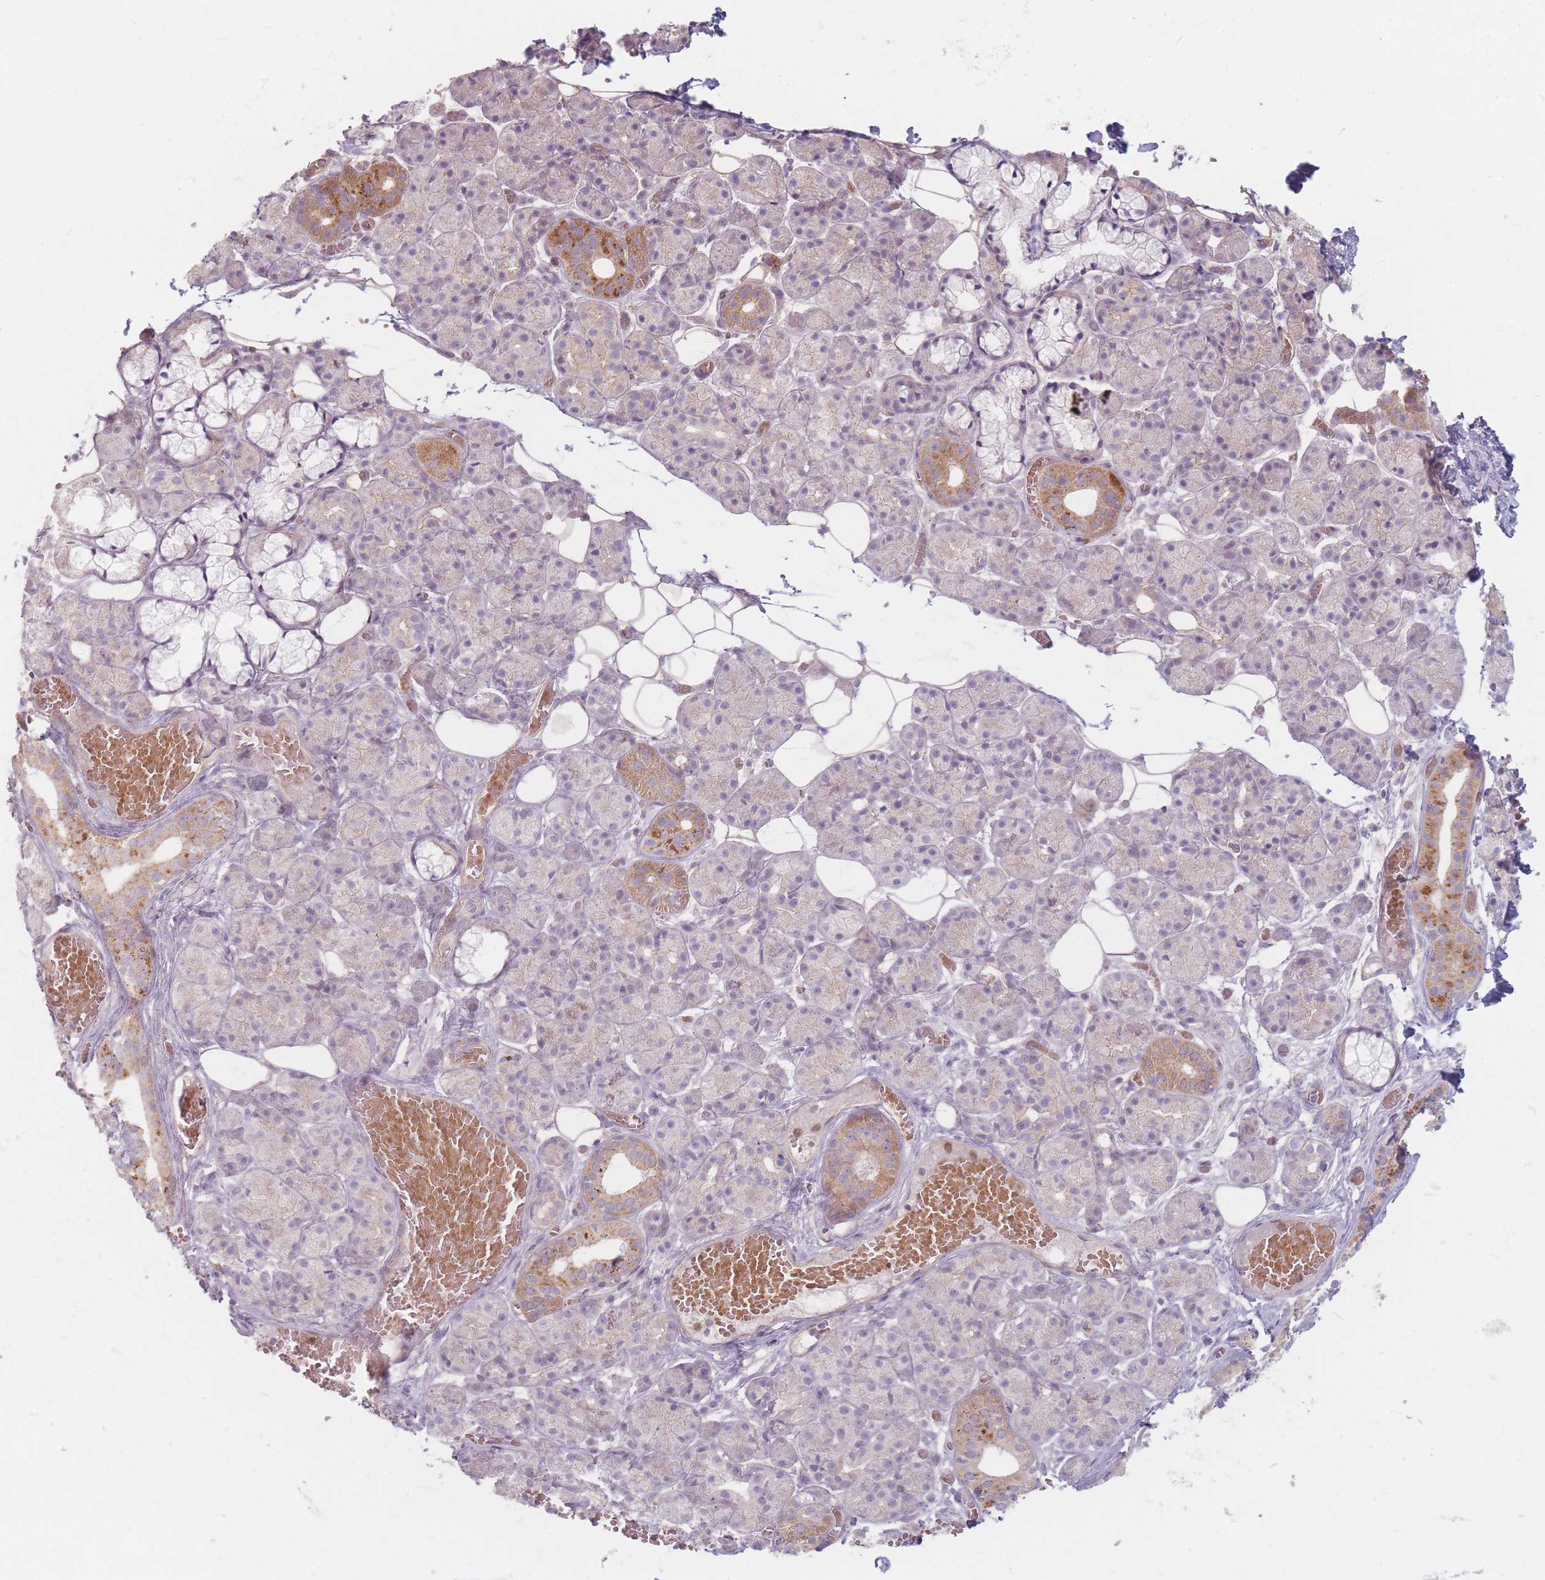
{"staining": {"intensity": "moderate", "quantity": "<25%", "location": "cytoplasmic/membranous"}, "tissue": "salivary gland", "cell_type": "Glandular cells", "image_type": "normal", "snomed": [{"axis": "morphology", "description": "Normal tissue, NOS"}, {"axis": "topography", "description": "Salivary gland"}], "caption": "Protein expression analysis of normal human salivary gland reveals moderate cytoplasmic/membranous positivity in about <25% of glandular cells. (brown staining indicates protein expression, while blue staining denotes nuclei).", "gene": "CHCHD7", "patient": {"sex": "male", "age": 63}}